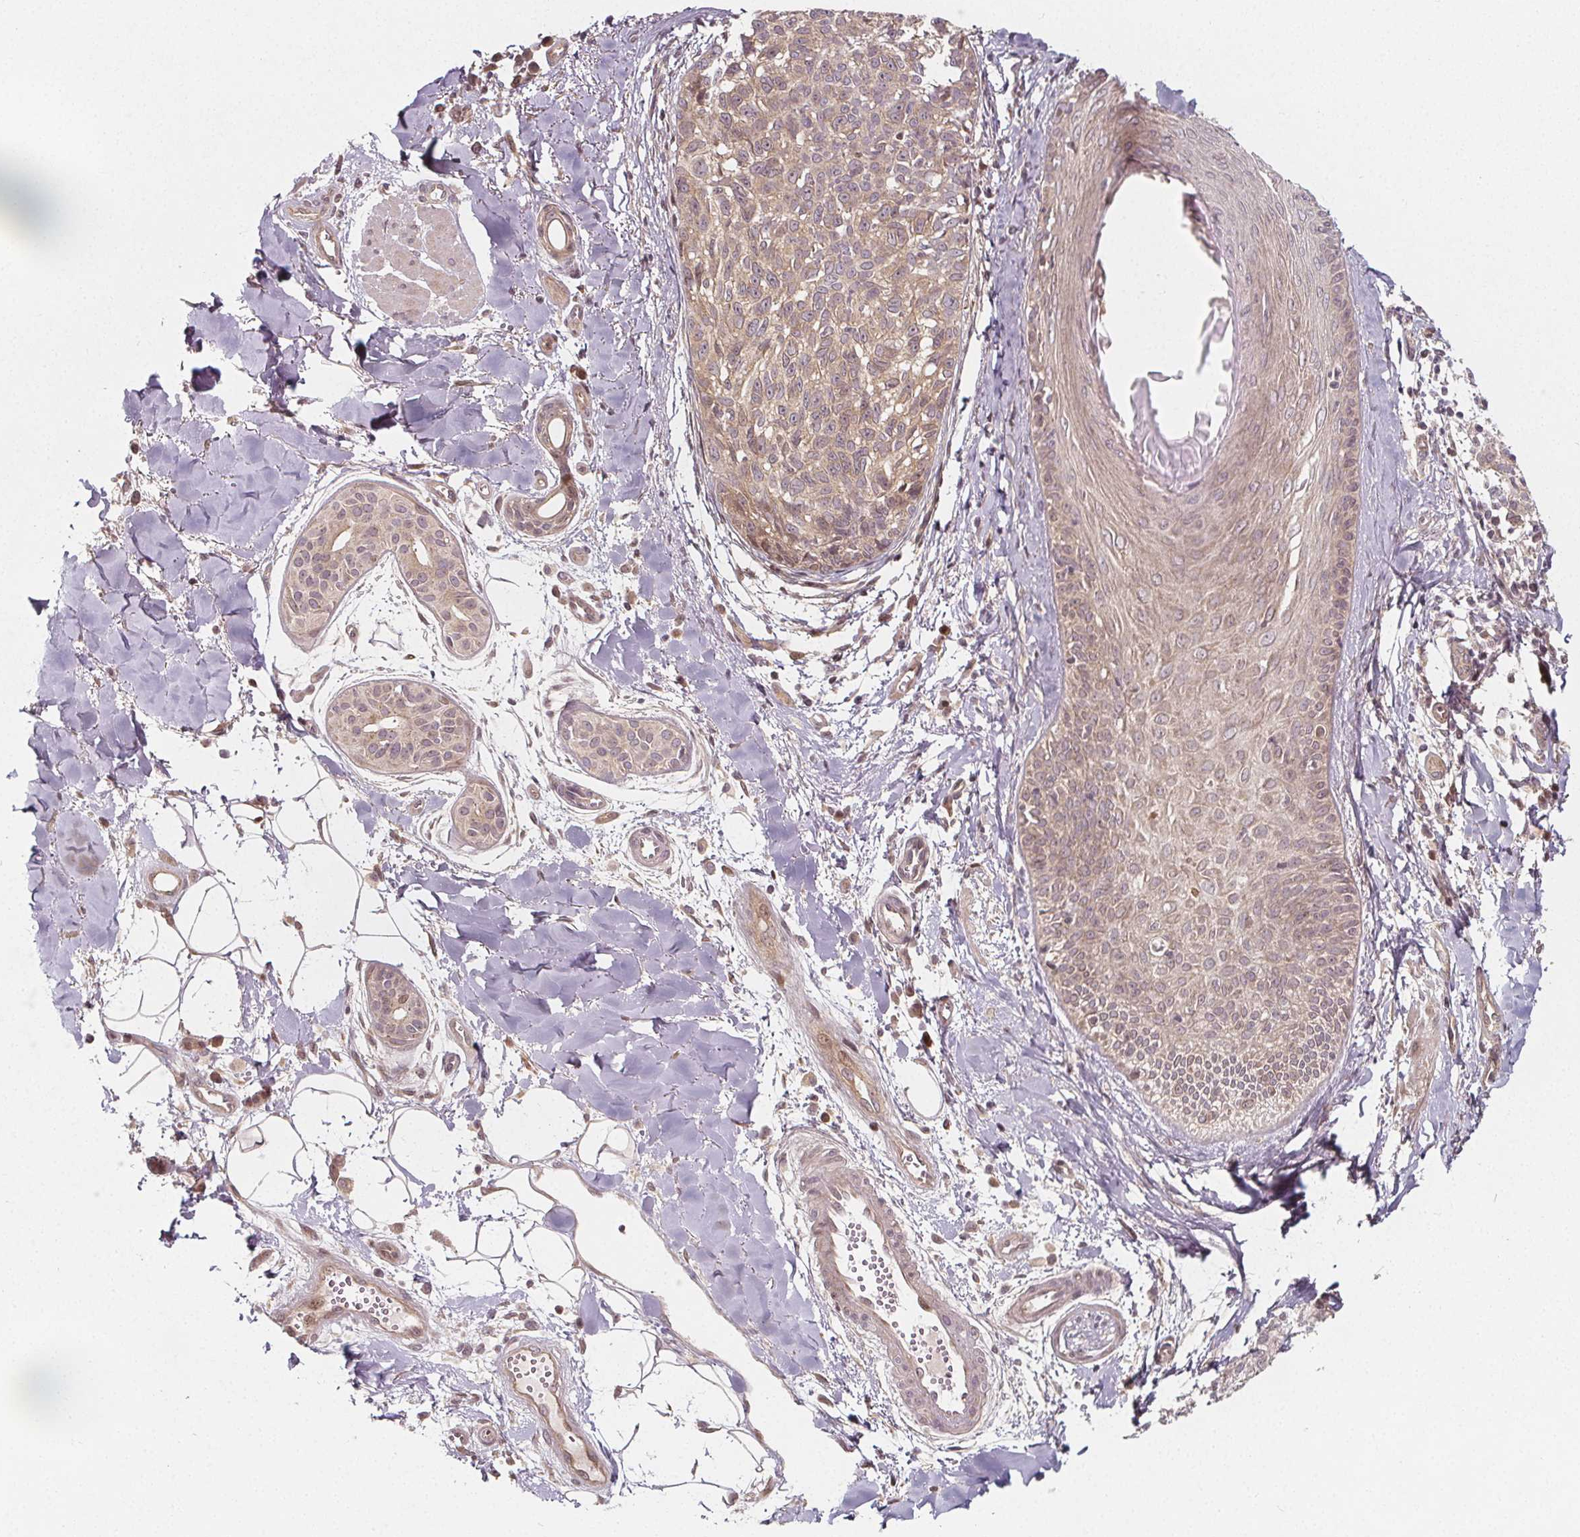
{"staining": {"intensity": "weak", "quantity": ">75%", "location": "cytoplasmic/membranous,nuclear"}, "tissue": "melanoma", "cell_type": "Tumor cells", "image_type": "cancer", "snomed": [{"axis": "morphology", "description": "Malignant melanoma, NOS"}, {"axis": "topography", "description": "Skin"}], "caption": "High-magnification brightfield microscopy of melanoma stained with DAB (3,3'-diaminobenzidine) (brown) and counterstained with hematoxylin (blue). tumor cells exhibit weak cytoplasmic/membranous and nuclear staining is present in about>75% of cells.", "gene": "AKT1S1", "patient": {"sex": "male", "age": 48}}